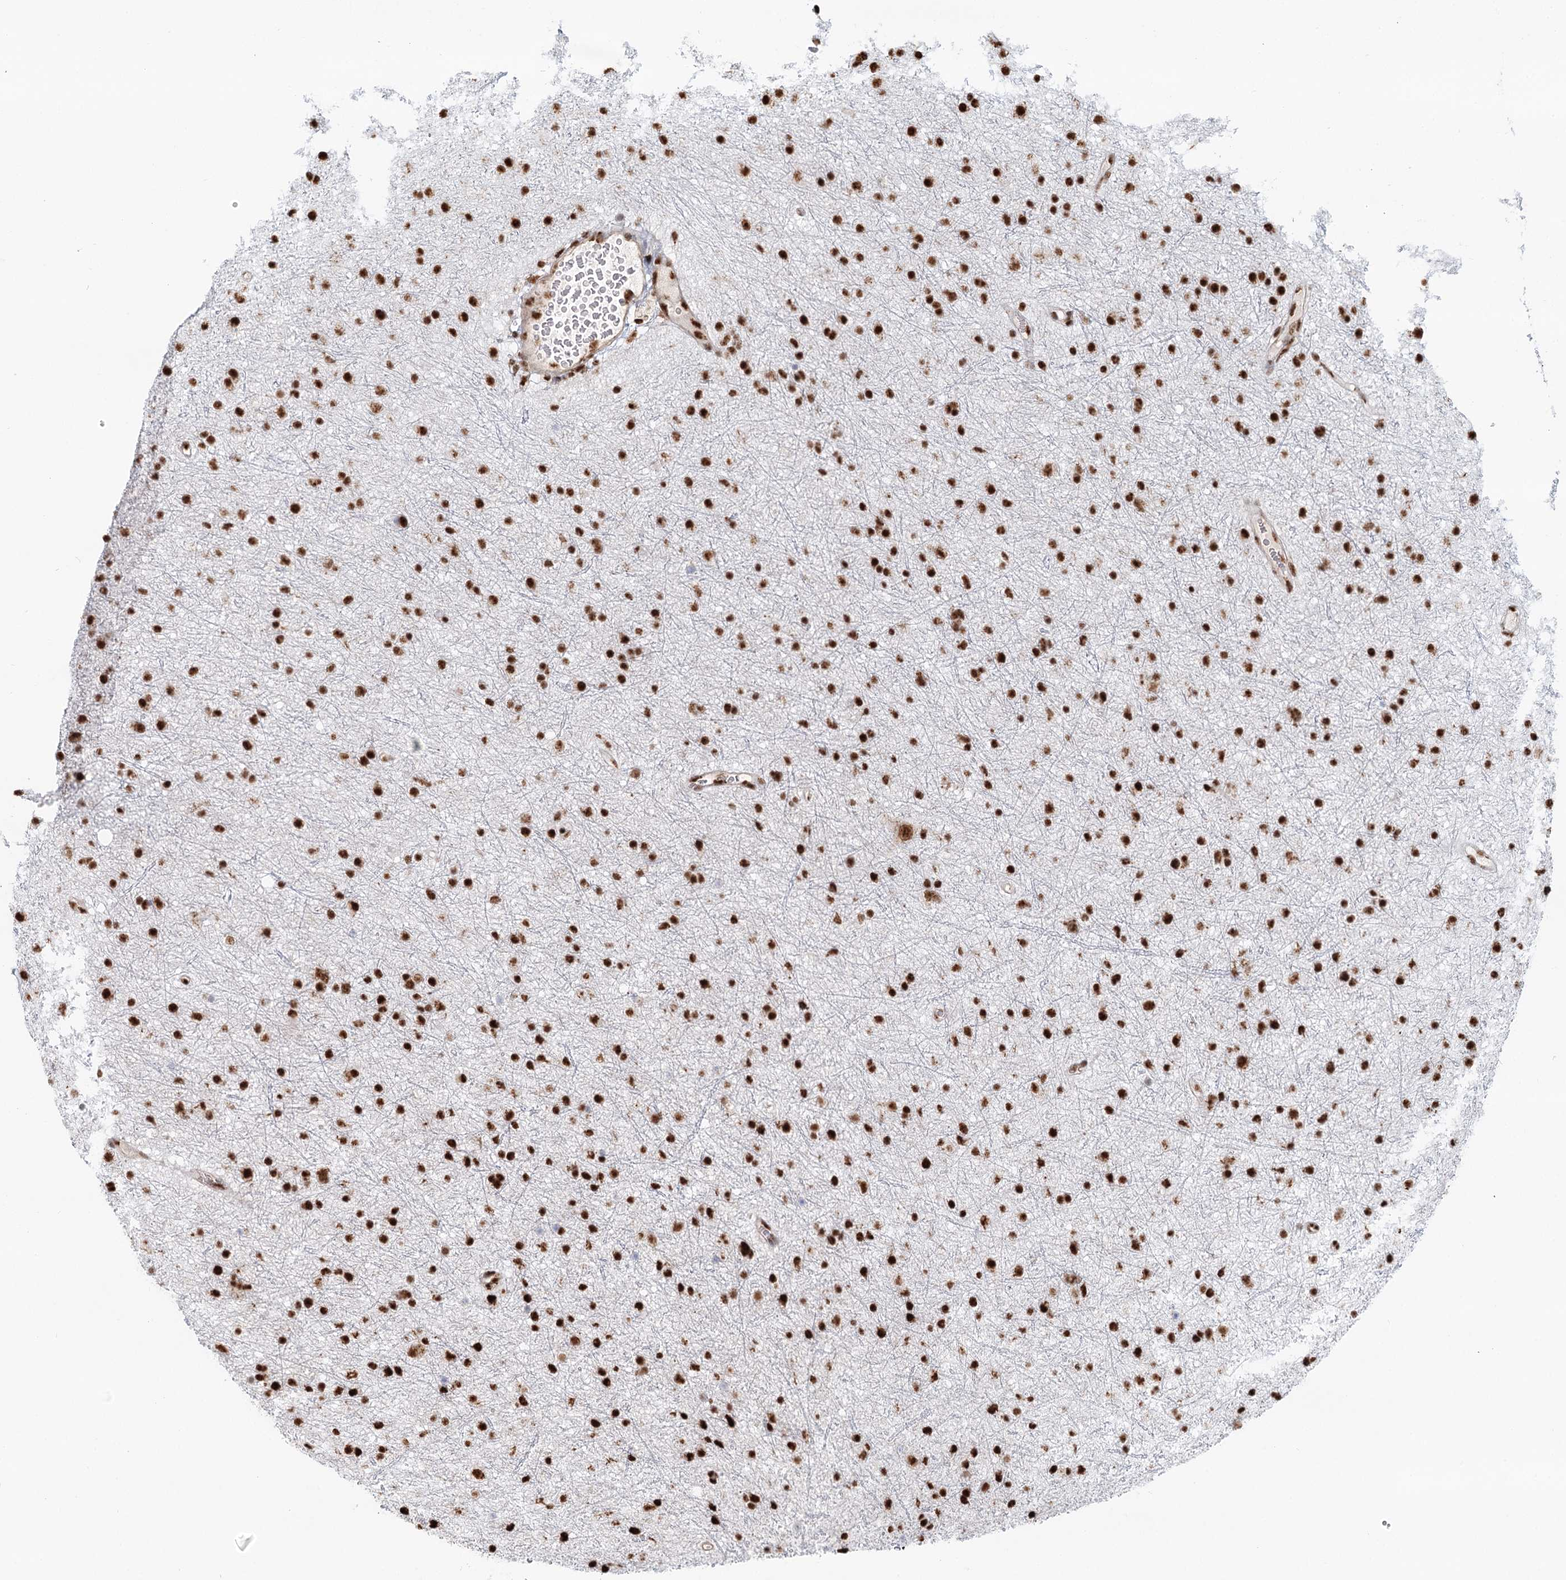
{"staining": {"intensity": "strong", "quantity": ">75%", "location": "nuclear"}, "tissue": "glioma", "cell_type": "Tumor cells", "image_type": "cancer", "snomed": [{"axis": "morphology", "description": "Glioma, malignant, Low grade"}, {"axis": "topography", "description": "Cerebral cortex"}], "caption": "There is high levels of strong nuclear positivity in tumor cells of malignant low-grade glioma, as demonstrated by immunohistochemical staining (brown color).", "gene": "GPALPP1", "patient": {"sex": "female", "age": 39}}